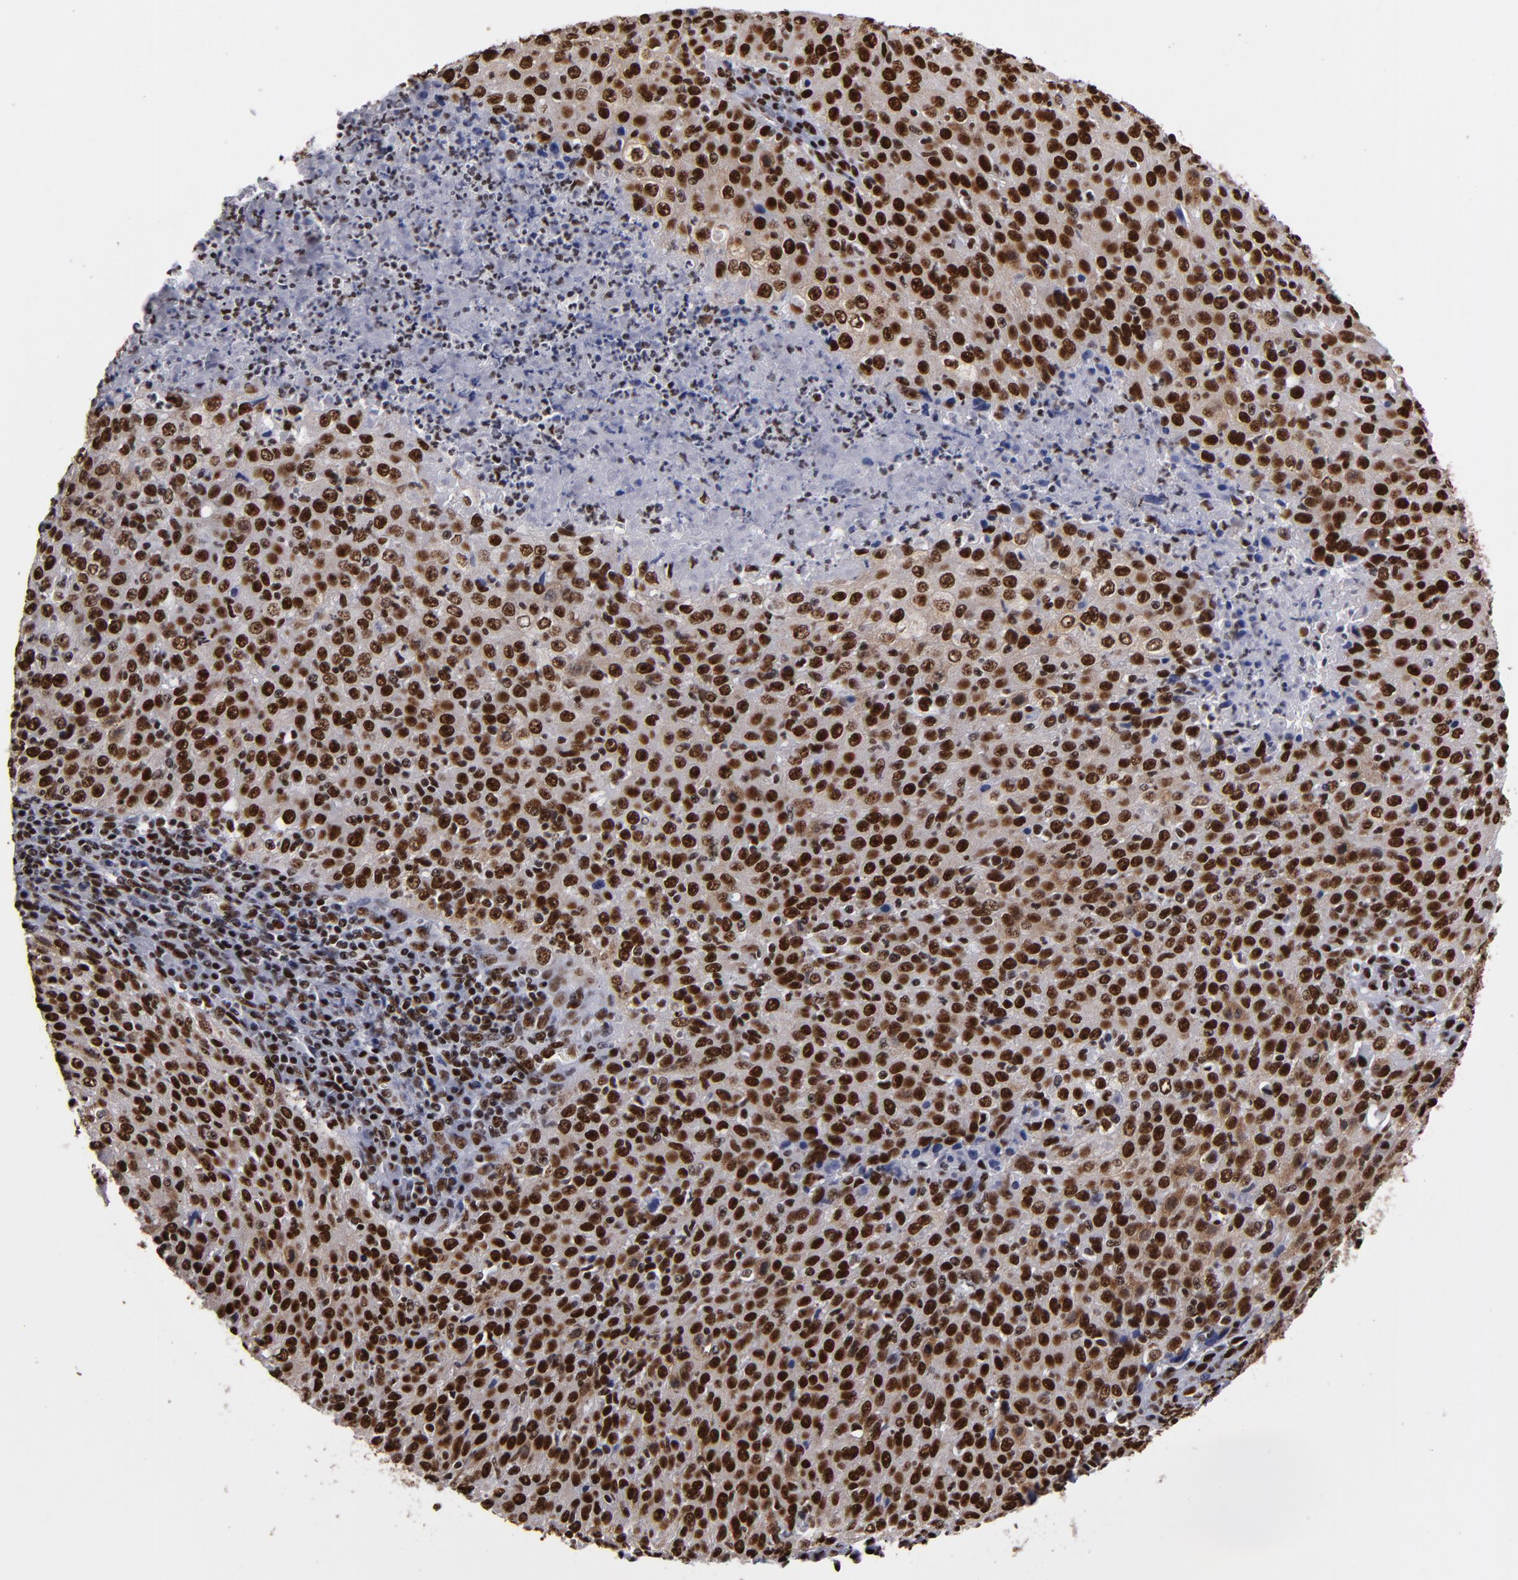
{"staining": {"intensity": "strong", "quantity": ">75%", "location": "nuclear"}, "tissue": "cervical cancer", "cell_type": "Tumor cells", "image_type": "cancer", "snomed": [{"axis": "morphology", "description": "Squamous cell carcinoma, NOS"}, {"axis": "topography", "description": "Cervix"}], "caption": "A brown stain highlights strong nuclear positivity of a protein in cervical squamous cell carcinoma tumor cells. (DAB (3,3'-diaminobenzidine) IHC, brown staining for protein, blue staining for nuclei).", "gene": "MRE11", "patient": {"sex": "female", "age": 27}}